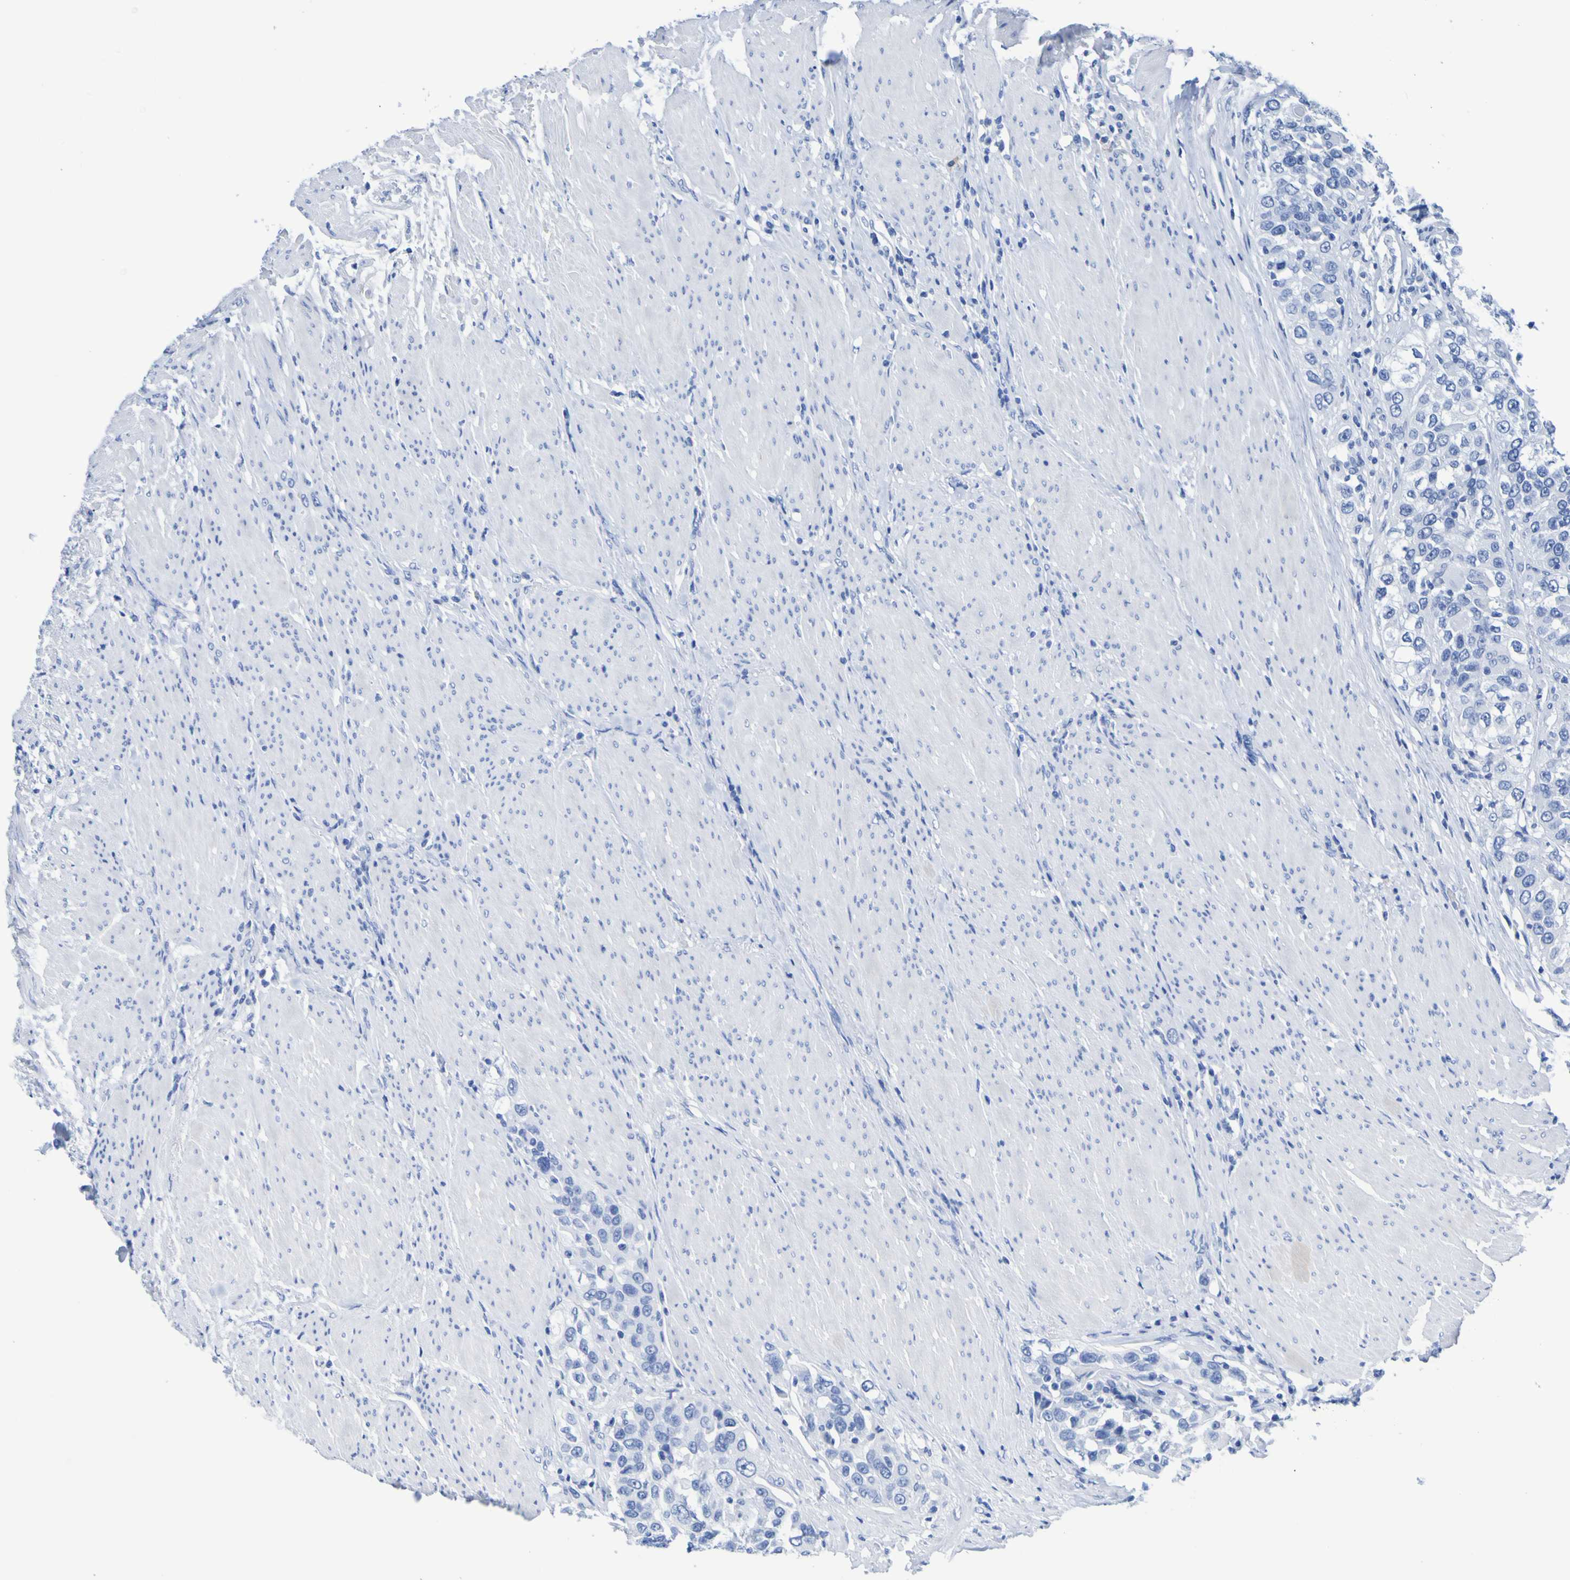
{"staining": {"intensity": "negative", "quantity": "none", "location": "none"}, "tissue": "urothelial cancer", "cell_type": "Tumor cells", "image_type": "cancer", "snomed": [{"axis": "morphology", "description": "Urothelial carcinoma, High grade"}, {"axis": "topography", "description": "Urinary bladder"}], "caption": "Tumor cells show no significant expression in urothelial carcinoma (high-grade). (DAB (3,3'-diaminobenzidine) immunohistochemistry (IHC) with hematoxylin counter stain).", "gene": "DPEP1", "patient": {"sex": "female", "age": 80}}